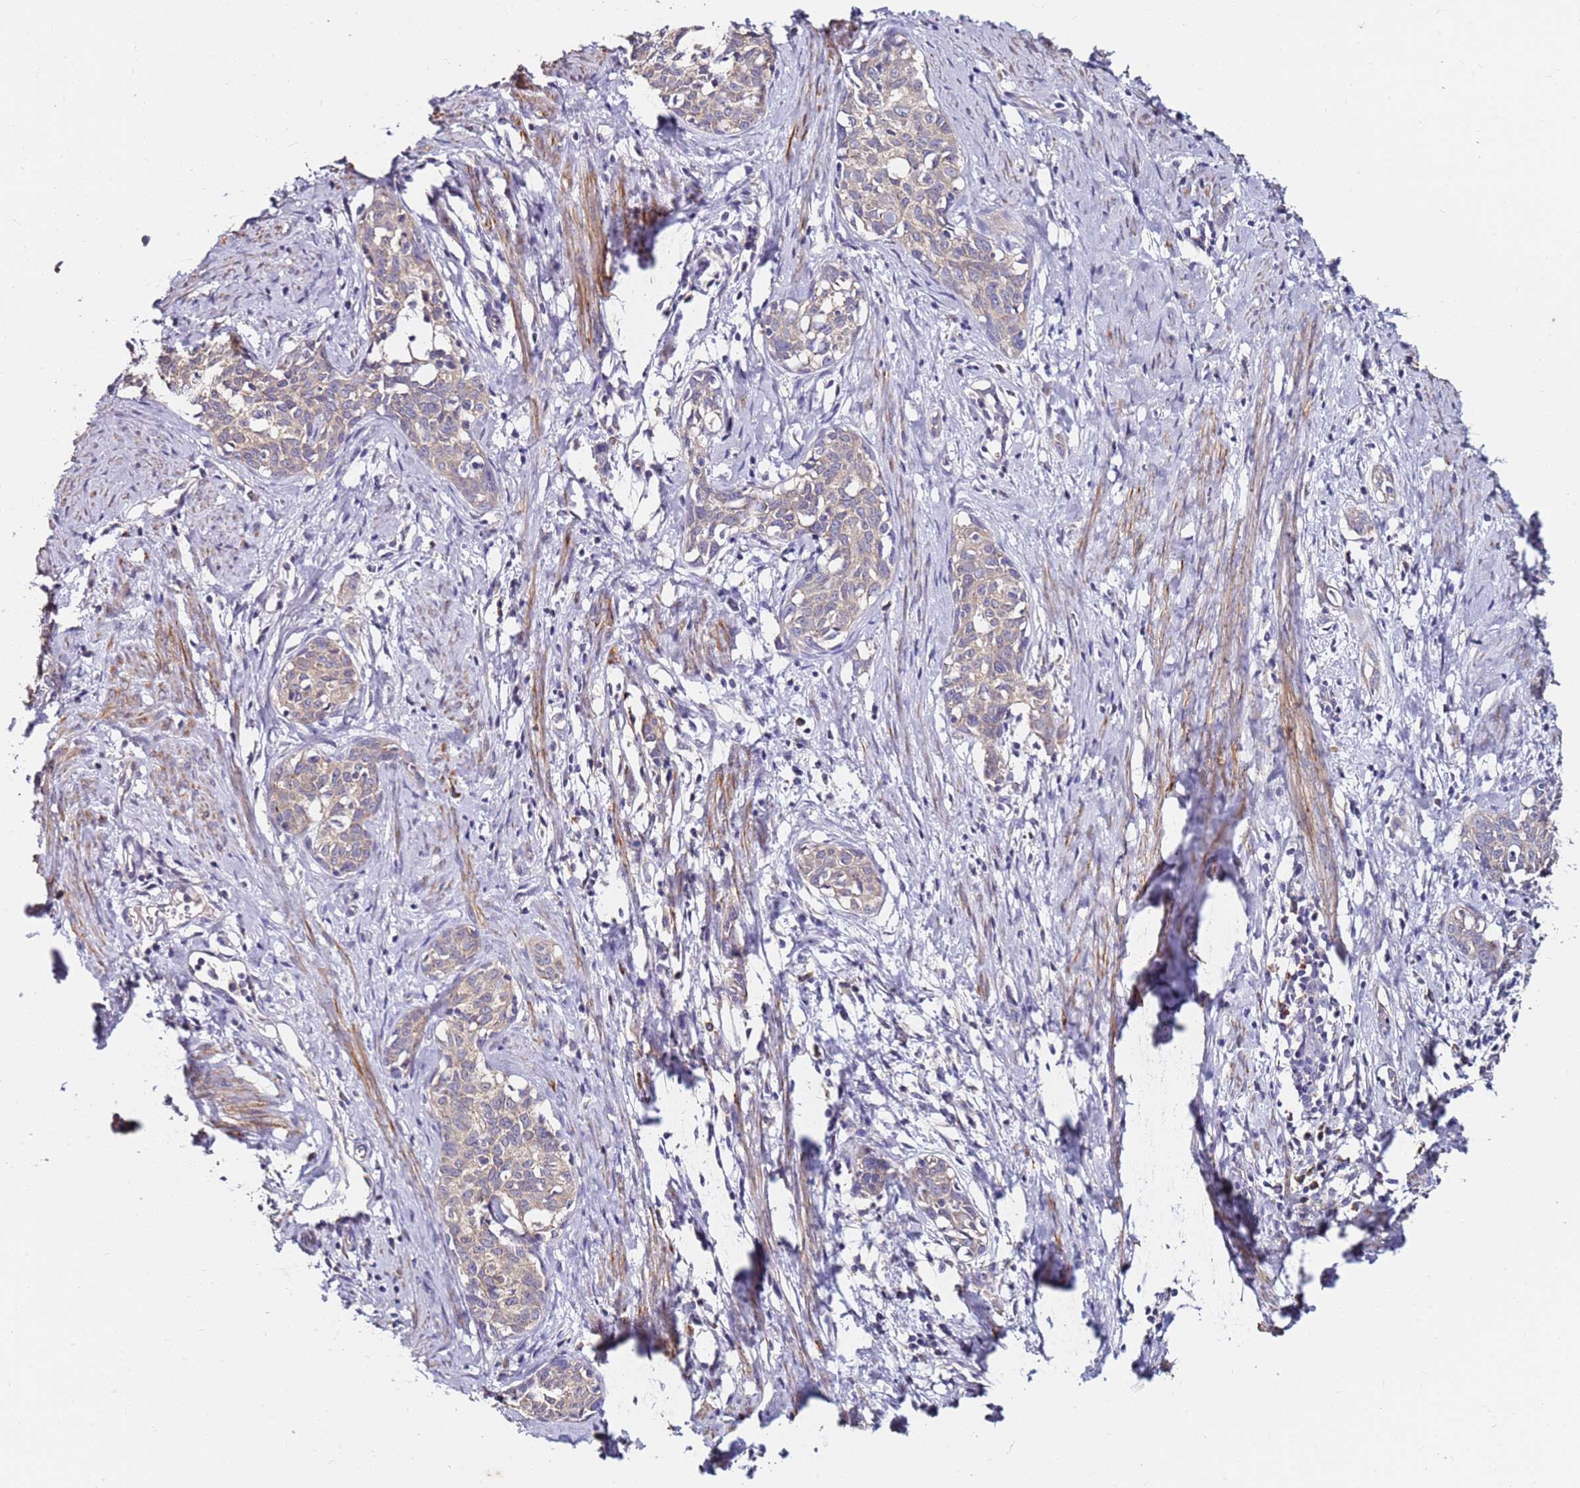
{"staining": {"intensity": "weak", "quantity": "25%-75%", "location": "cytoplasmic/membranous"}, "tissue": "cervical cancer", "cell_type": "Tumor cells", "image_type": "cancer", "snomed": [{"axis": "morphology", "description": "Squamous cell carcinoma, NOS"}, {"axis": "topography", "description": "Cervix"}], "caption": "Immunohistochemistry (IHC) (DAB) staining of human squamous cell carcinoma (cervical) reveals weak cytoplasmic/membranous protein positivity in approximately 25%-75% of tumor cells. The protein is shown in brown color, while the nuclei are stained blue.", "gene": "SRRM5", "patient": {"sex": "female", "age": 52}}